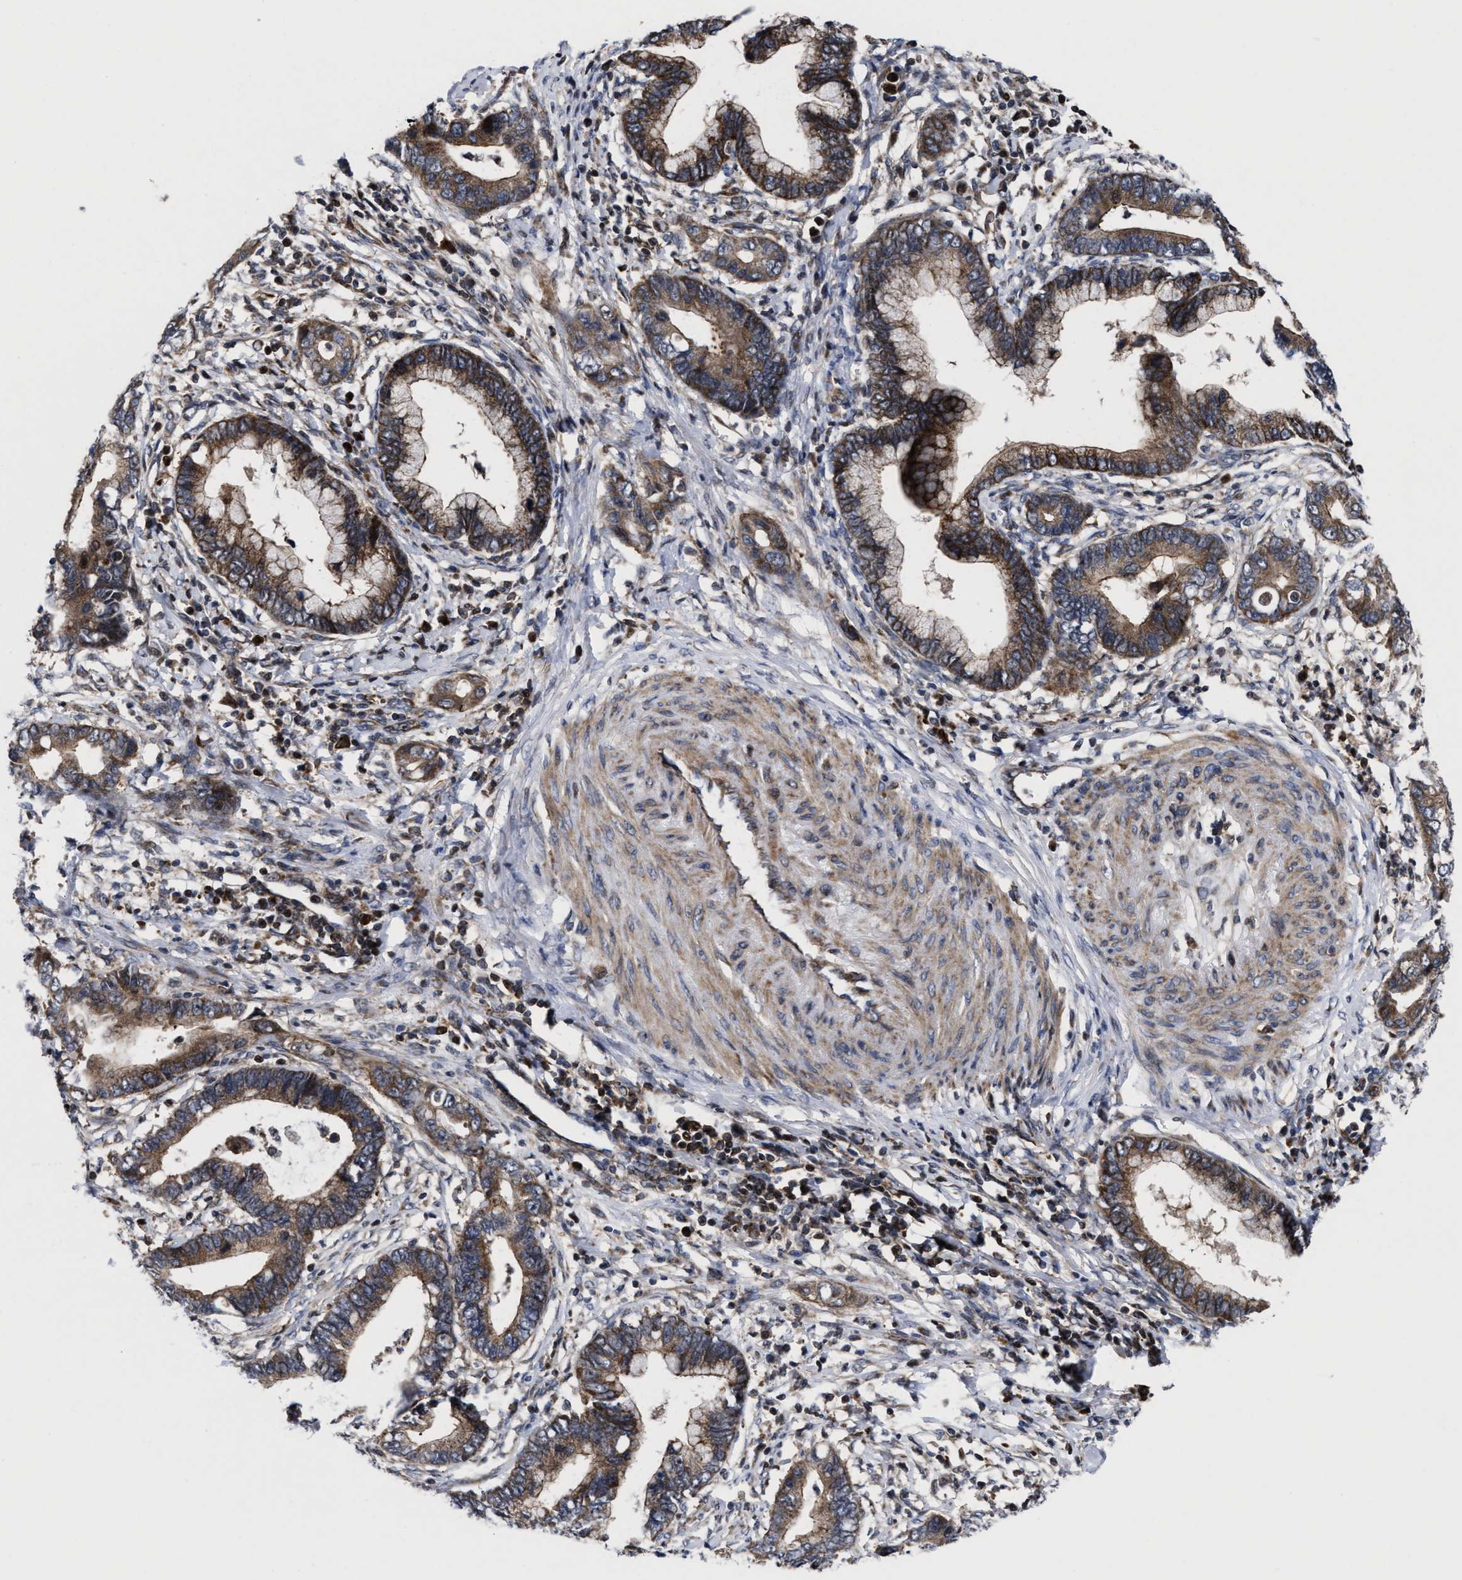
{"staining": {"intensity": "strong", "quantity": ">75%", "location": "cytoplasmic/membranous"}, "tissue": "cervical cancer", "cell_type": "Tumor cells", "image_type": "cancer", "snomed": [{"axis": "morphology", "description": "Adenocarcinoma, NOS"}, {"axis": "topography", "description": "Cervix"}], "caption": "This is a micrograph of IHC staining of cervical cancer (adenocarcinoma), which shows strong staining in the cytoplasmic/membranous of tumor cells.", "gene": "MRPL50", "patient": {"sex": "female", "age": 44}}